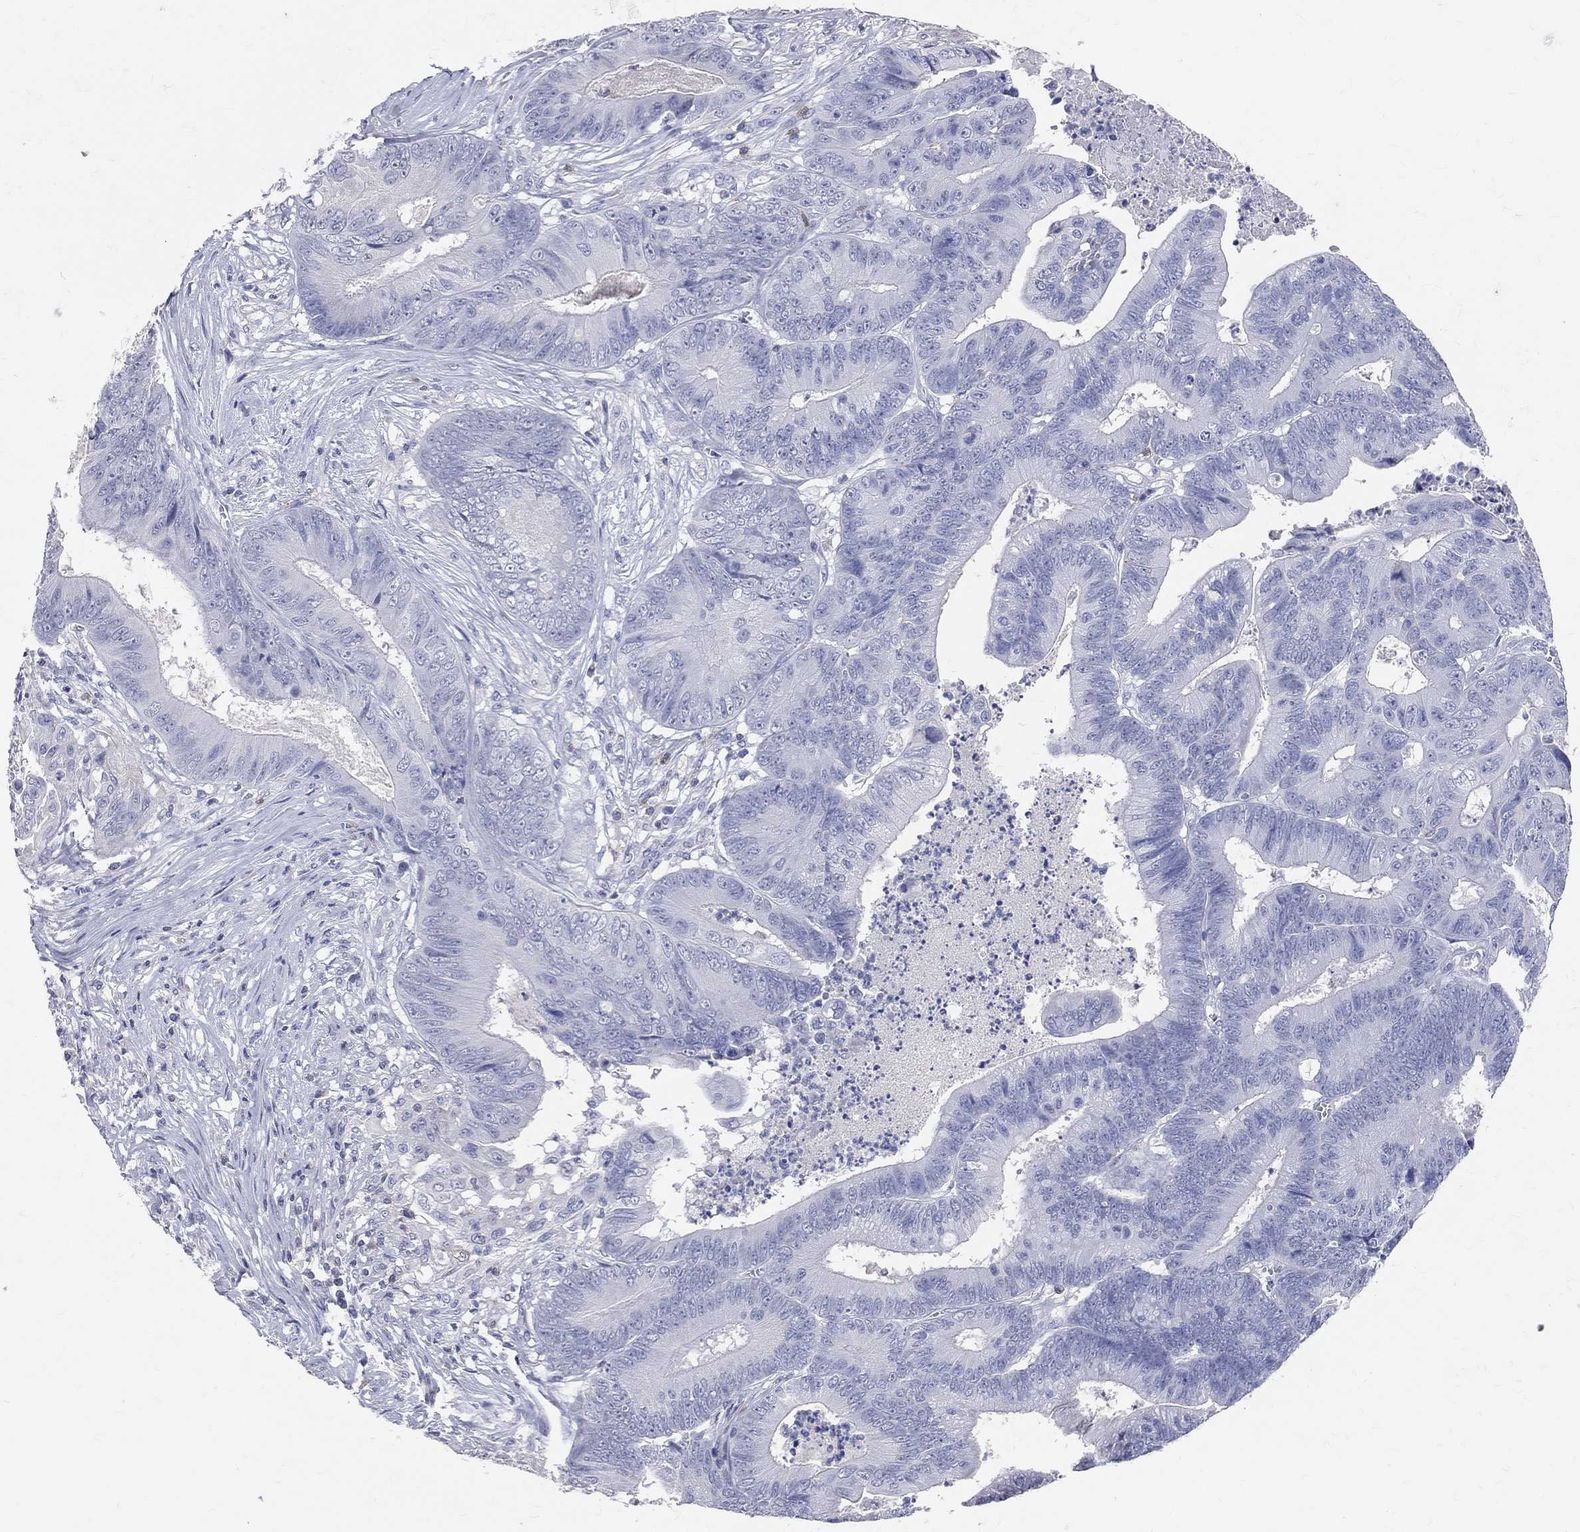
{"staining": {"intensity": "negative", "quantity": "none", "location": "none"}, "tissue": "colorectal cancer", "cell_type": "Tumor cells", "image_type": "cancer", "snomed": [{"axis": "morphology", "description": "Adenocarcinoma, NOS"}, {"axis": "topography", "description": "Colon"}], "caption": "Tumor cells show no significant positivity in adenocarcinoma (colorectal).", "gene": "LAT", "patient": {"sex": "male", "age": 84}}